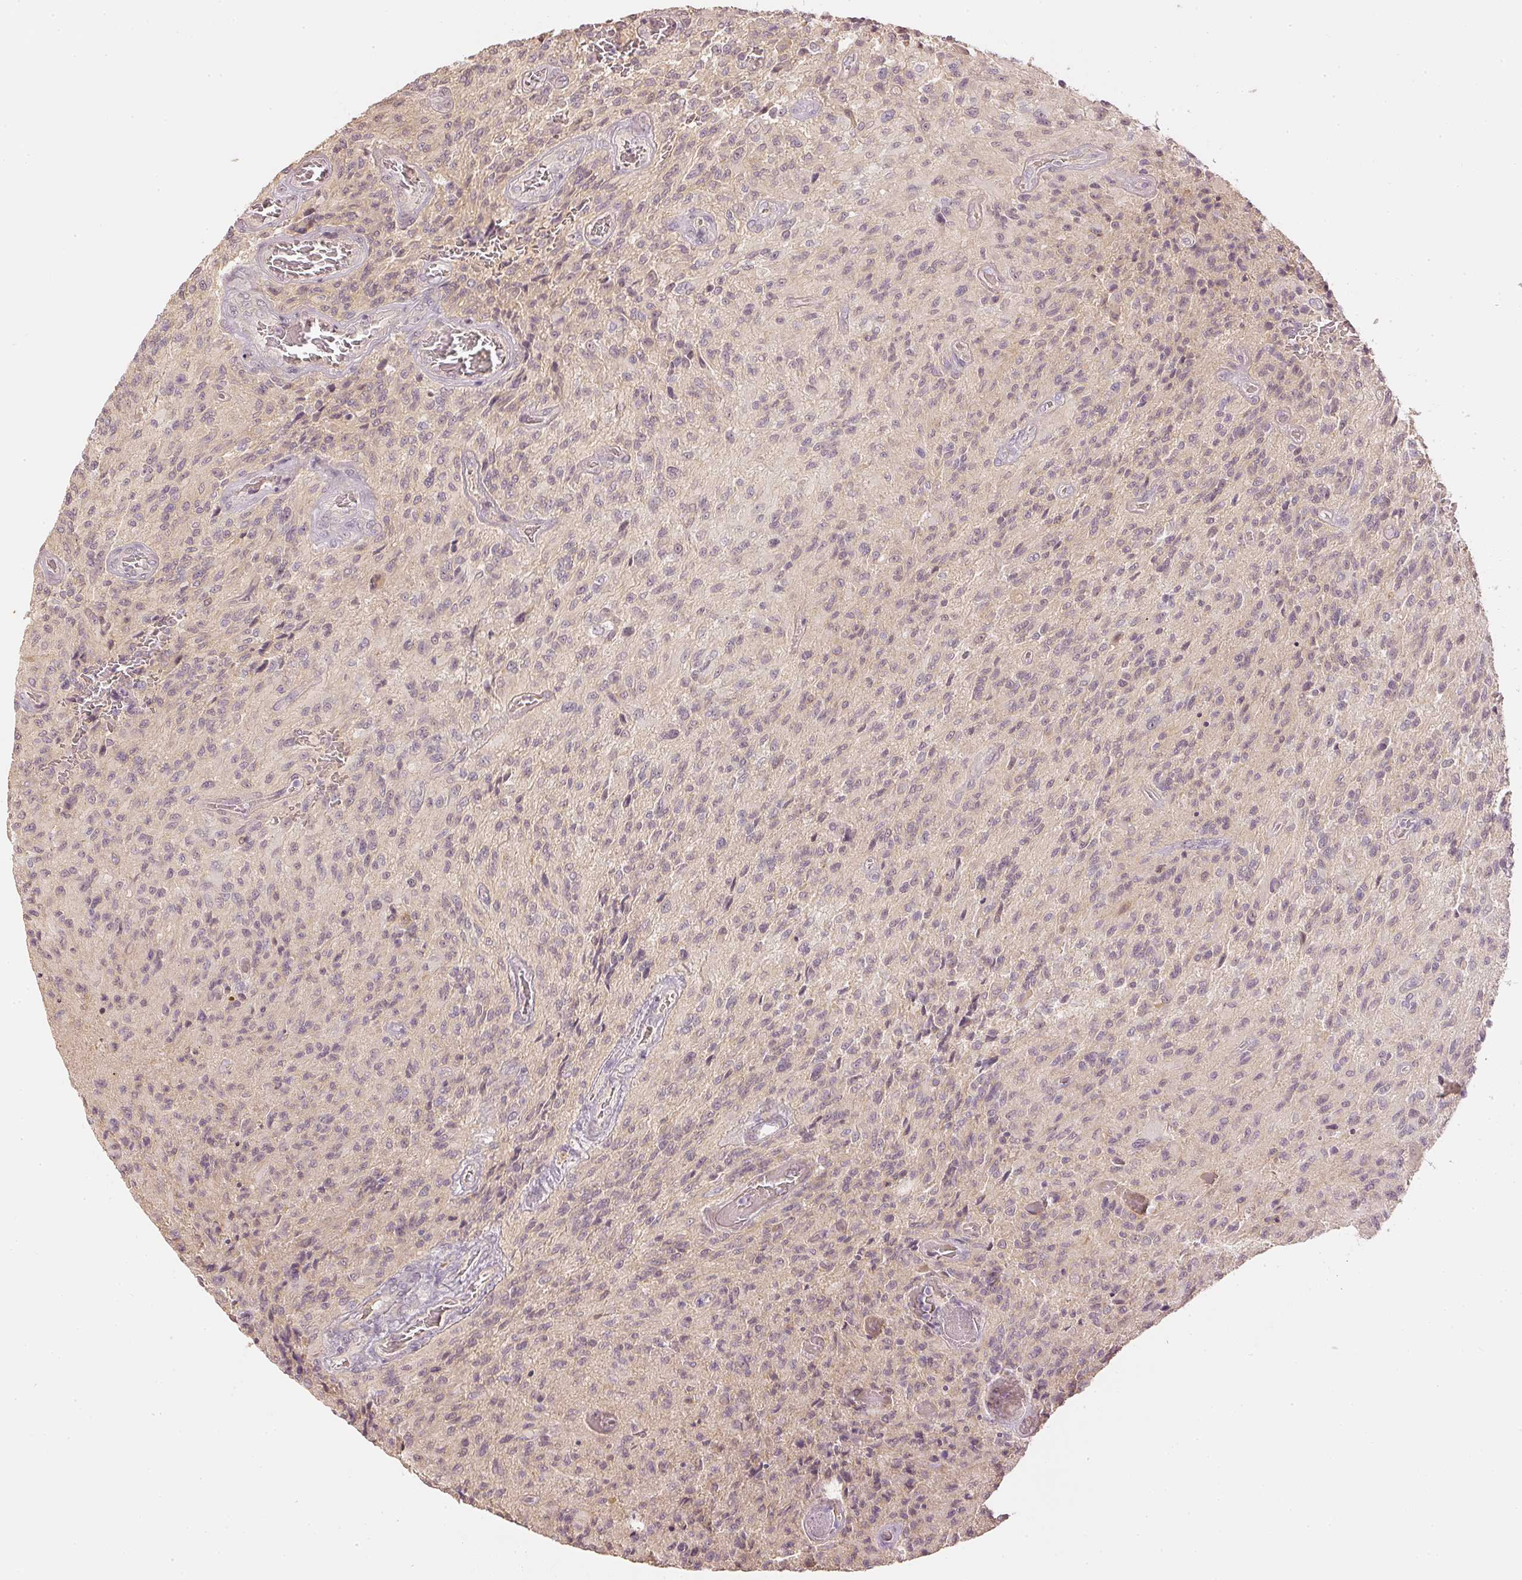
{"staining": {"intensity": "weak", "quantity": "<25%", "location": "nuclear"}, "tissue": "glioma", "cell_type": "Tumor cells", "image_type": "cancer", "snomed": [{"axis": "morphology", "description": "Normal tissue, NOS"}, {"axis": "morphology", "description": "Glioma, malignant, High grade"}, {"axis": "topography", "description": "Cerebral cortex"}], "caption": "DAB immunohistochemical staining of human glioma displays no significant expression in tumor cells.", "gene": "GZMA", "patient": {"sex": "male", "age": 56}}